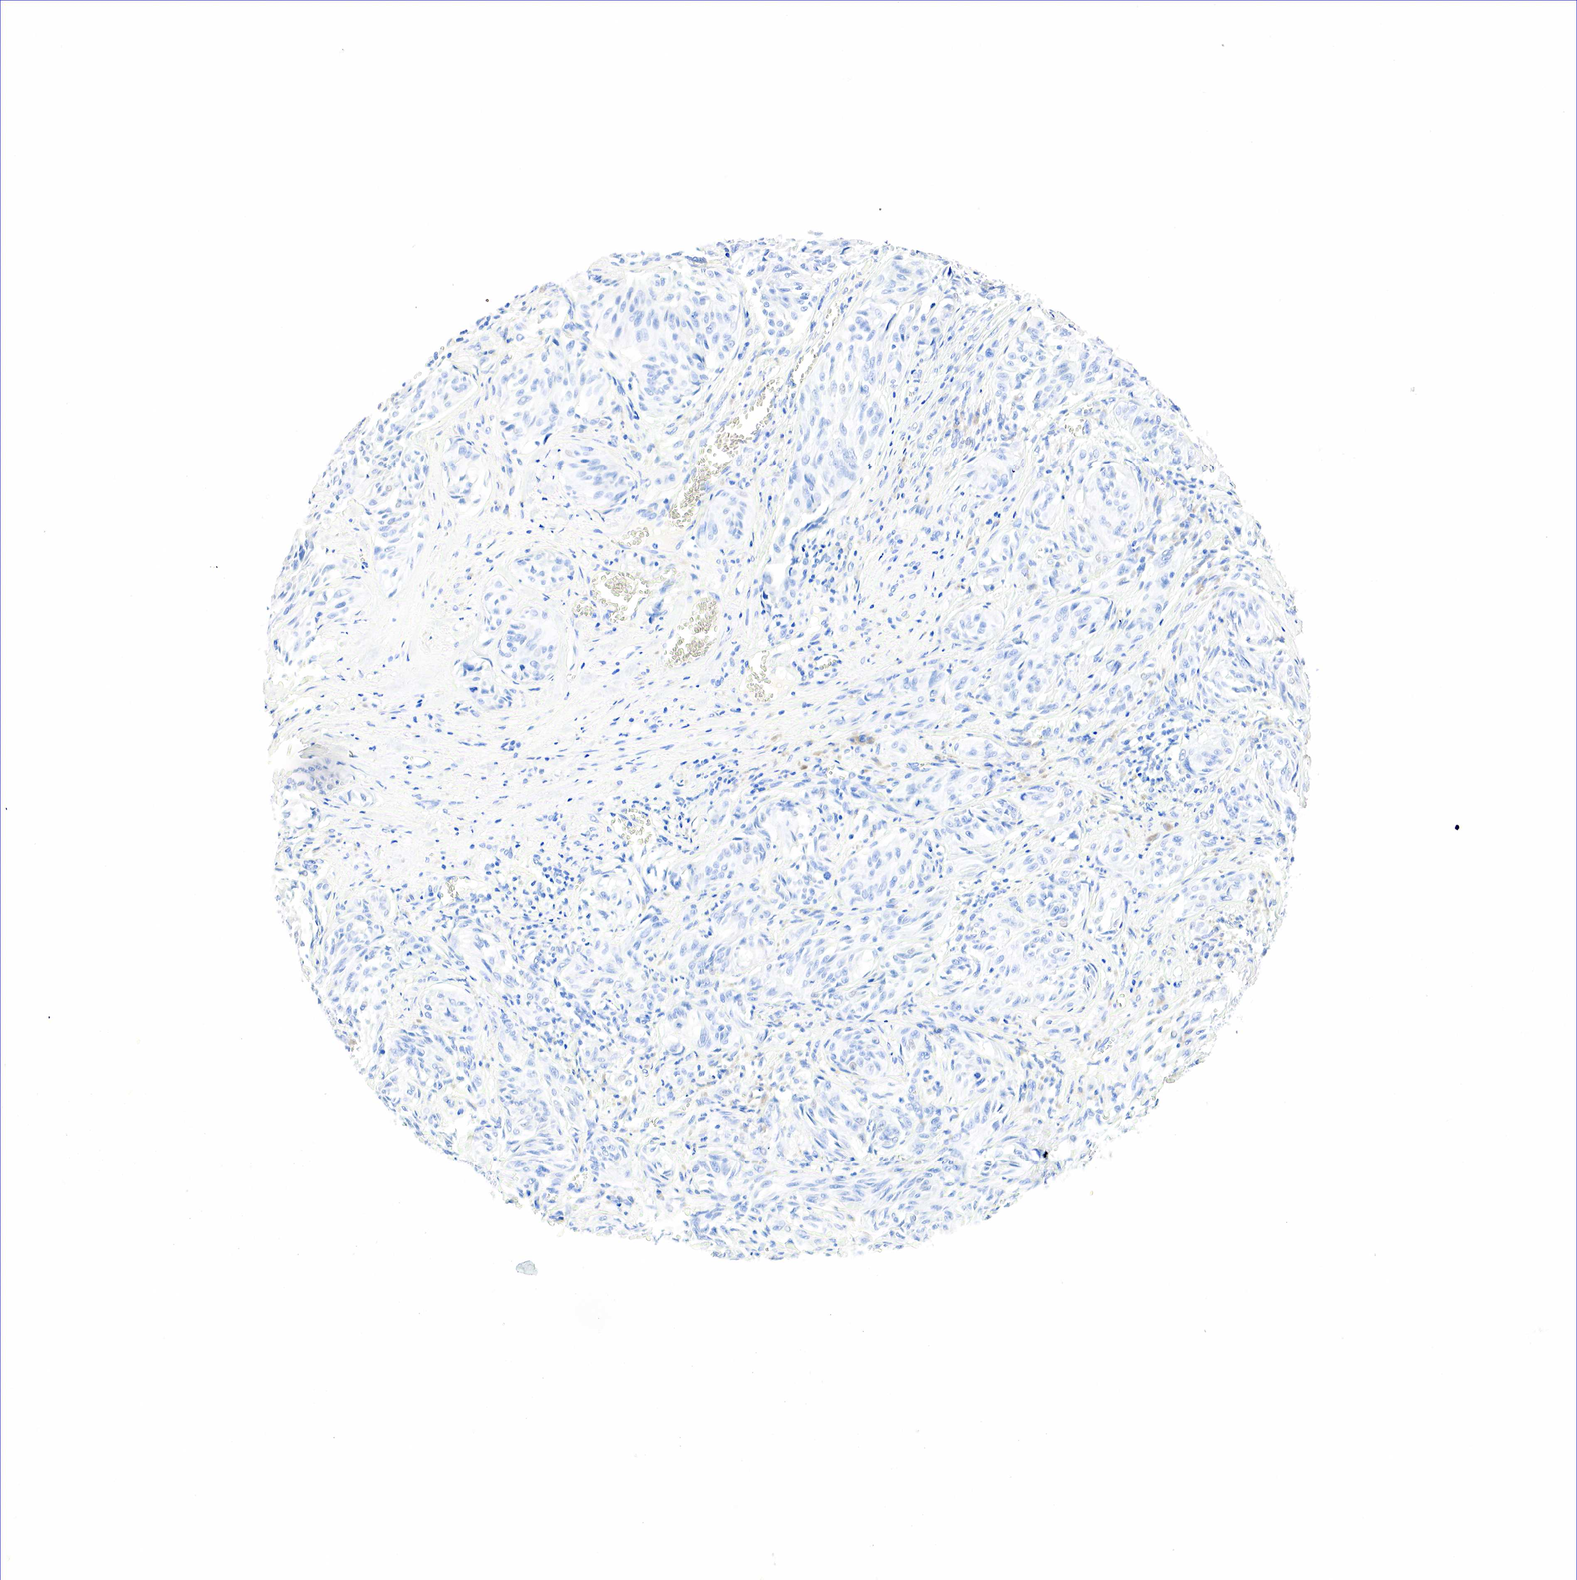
{"staining": {"intensity": "negative", "quantity": "none", "location": "none"}, "tissue": "melanoma", "cell_type": "Tumor cells", "image_type": "cancer", "snomed": [{"axis": "morphology", "description": "Malignant melanoma, NOS"}, {"axis": "topography", "description": "Skin"}], "caption": "A photomicrograph of melanoma stained for a protein exhibits no brown staining in tumor cells.", "gene": "NKX2-1", "patient": {"sex": "male", "age": 54}}